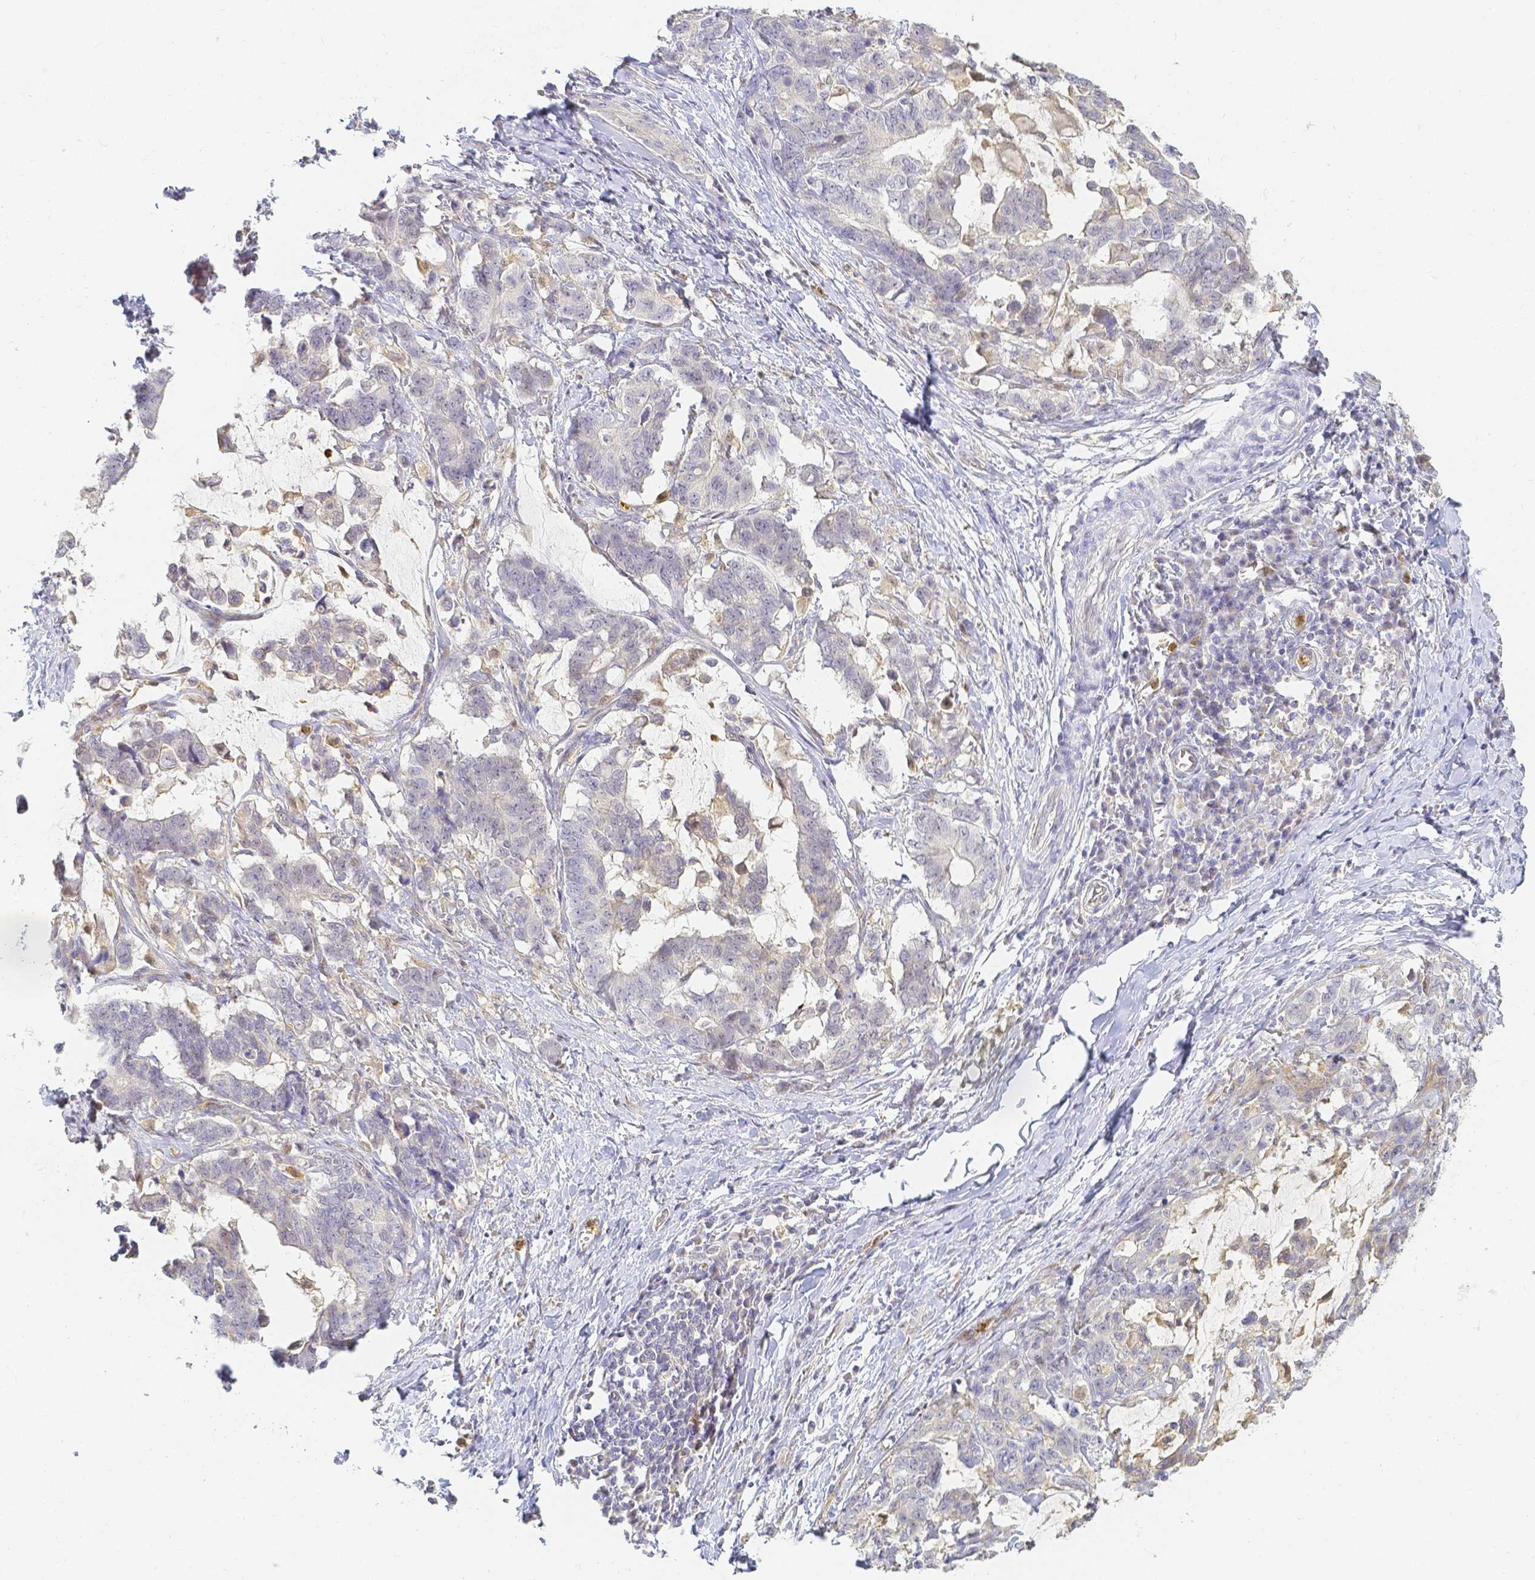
{"staining": {"intensity": "negative", "quantity": "none", "location": "none"}, "tissue": "stomach cancer", "cell_type": "Tumor cells", "image_type": "cancer", "snomed": [{"axis": "morphology", "description": "Normal tissue, NOS"}, {"axis": "morphology", "description": "Adenocarcinoma, NOS"}, {"axis": "topography", "description": "Stomach"}], "caption": "IHC of human stomach cancer shows no staining in tumor cells.", "gene": "KCNH1", "patient": {"sex": "female", "age": 64}}